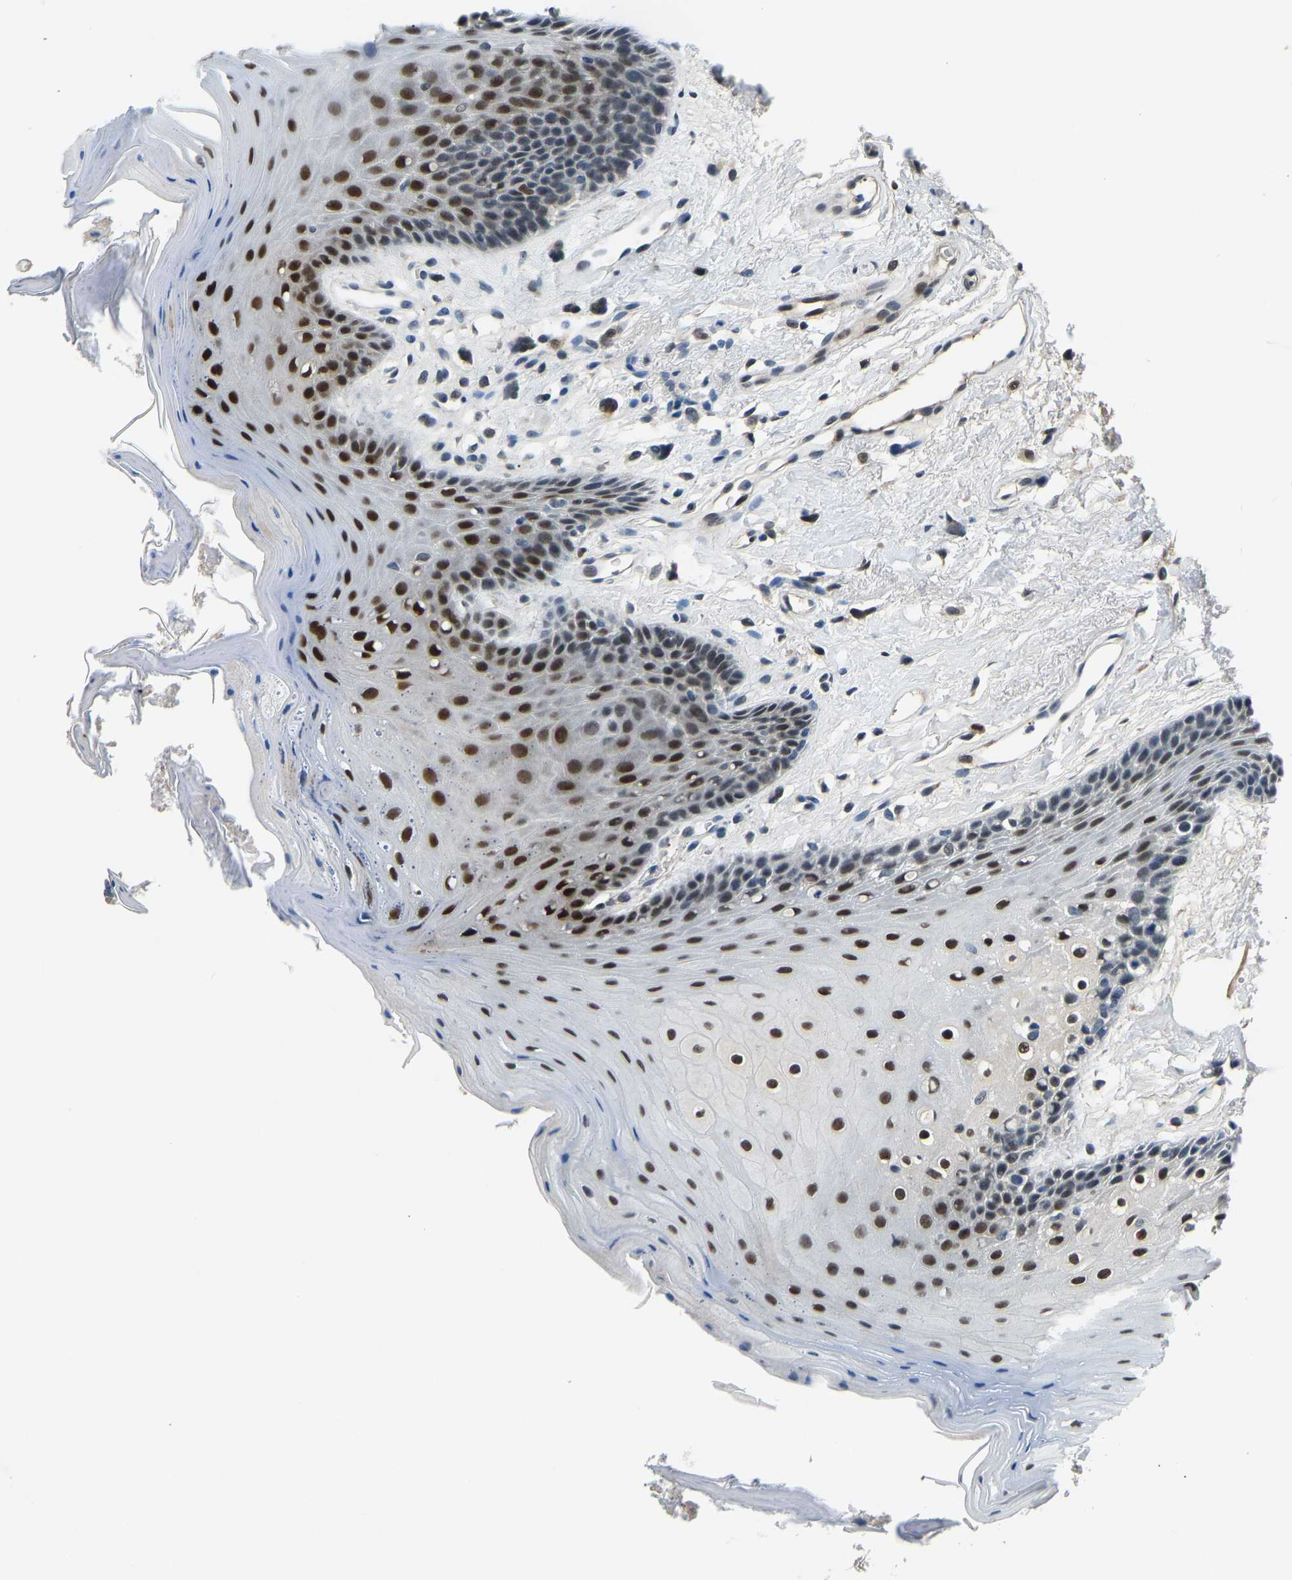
{"staining": {"intensity": "strong", "quantity": "25%-75%", "location": "nuclear"}, "tissue": "oral mucosa", "cell_type": "Squamous epithelial cells", "image_type": "normal", "snomed": [{"axis": "morphology", "description": "Normal tissue, NOS"}, {"axis": "morphology", "description": "Squamous cell carcinoma, NOS"}, {"axis": "topography", "description": "Oral tissue"}, {"axis": "topography", "description": "Head-Neck"}], "caption": "Immunohistochemistry staining of normal oral mucosa, which demonstrates high levels of strong nuclear positivity in approximately 25%-75% of squamous epithelial cells indicating strong nuclear protein expression. The staining was performed using DAB (brown) for protein detection and nuclei were counterstained in hematoxylin (blue).", "gene": "FOS", "patient": {"sex": "male", "age": 71}}